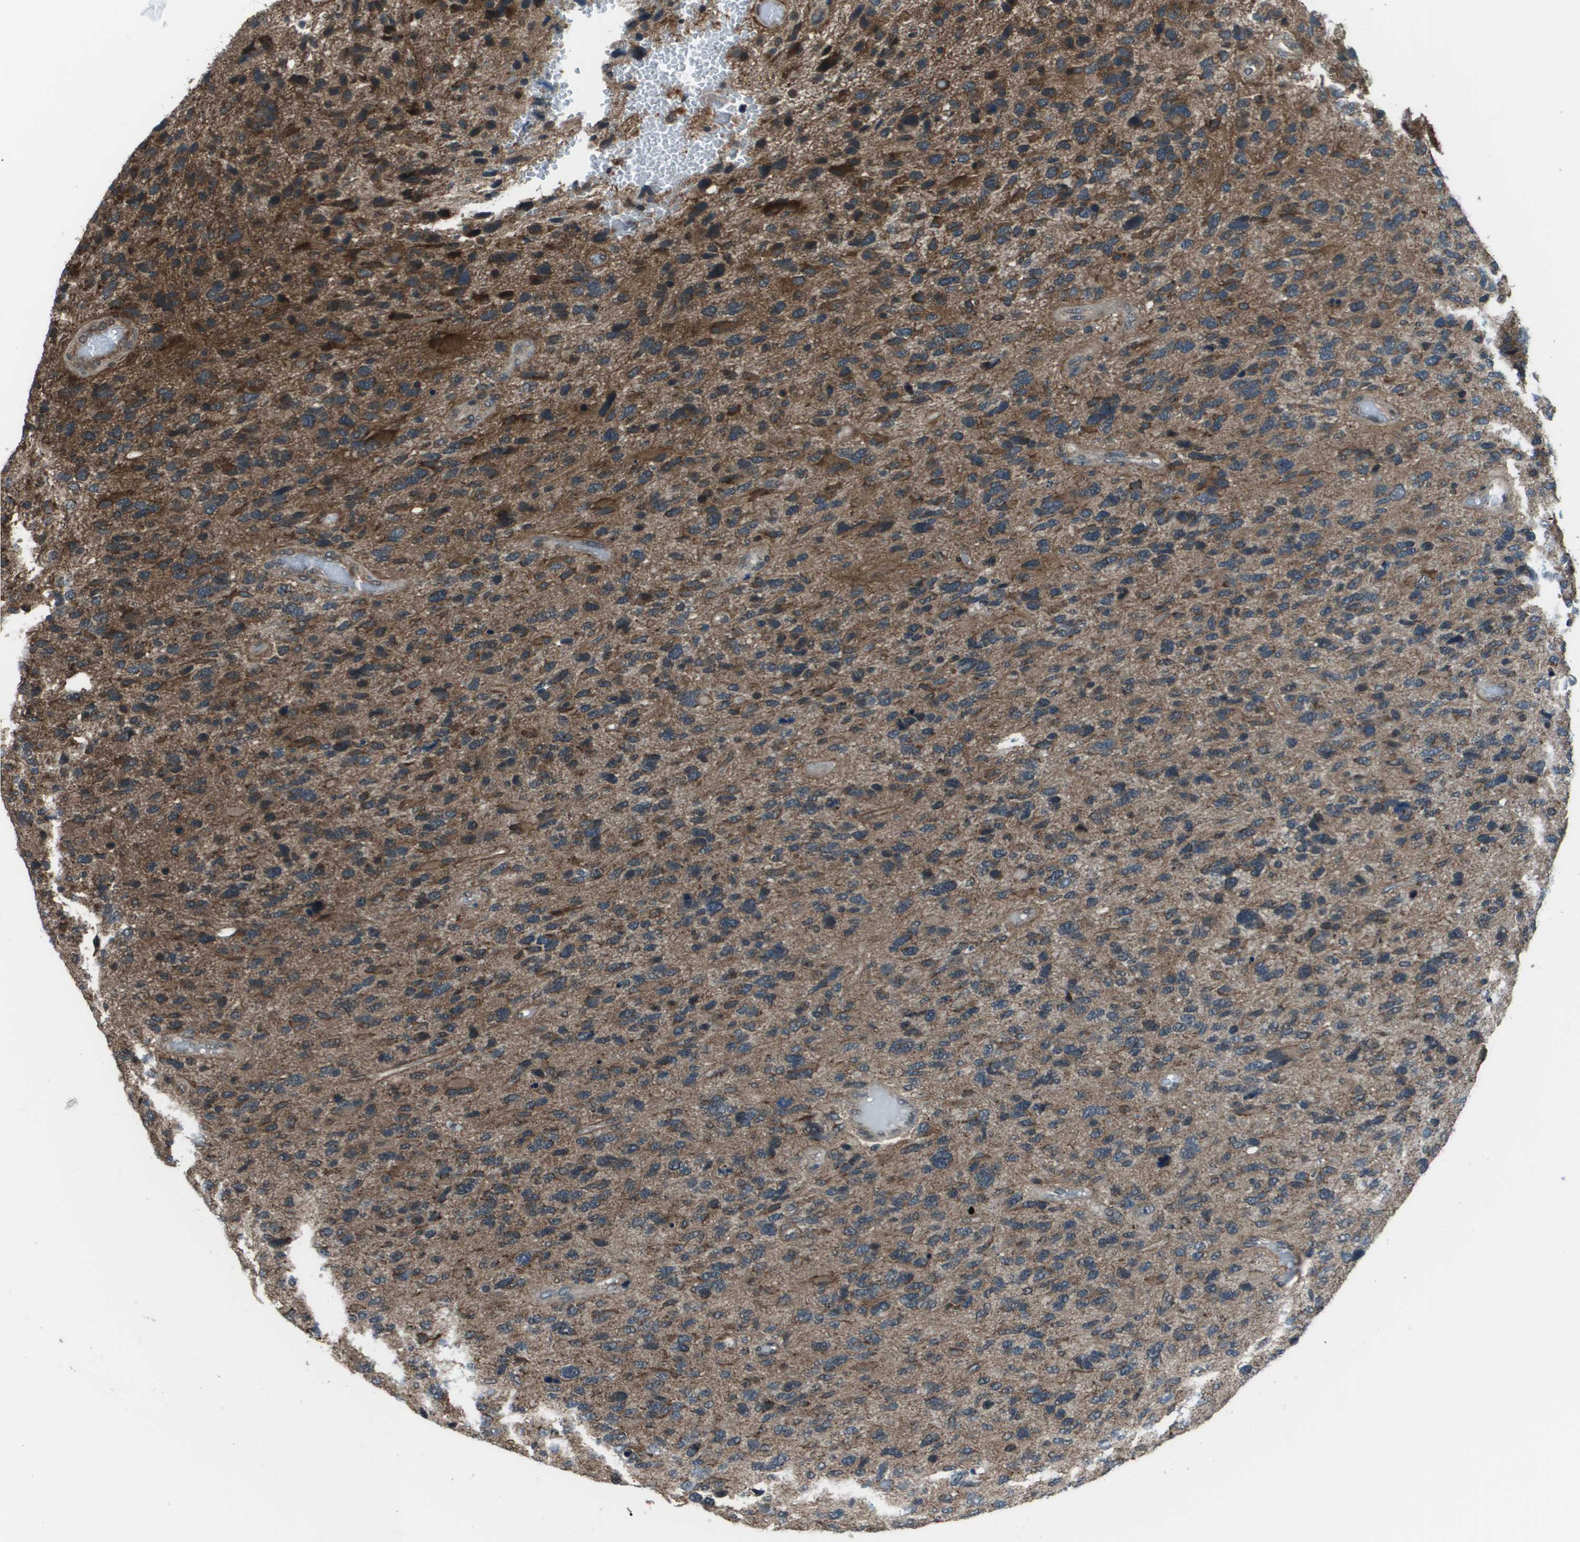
{"staining": {"intensity": "moderate", "quantity": ">75%", "location": "cytoplasmic/membranous"}, "tissue": "glioma", "cell_type": "Tumor cells", "image_type": "cancer", "snomed": [{"axis": "morphology", "description": "Glioma, malignant, High grade"}, {"axis": "topography", "description": "Brain"}], "caption": "A brown stain shows moderate cytoplasmic/membranous staining of a protein in malignant high-grade glioma tumor cells.", "gene": "PPFIA1", "patient": {"sex": "female", "age": 58}}